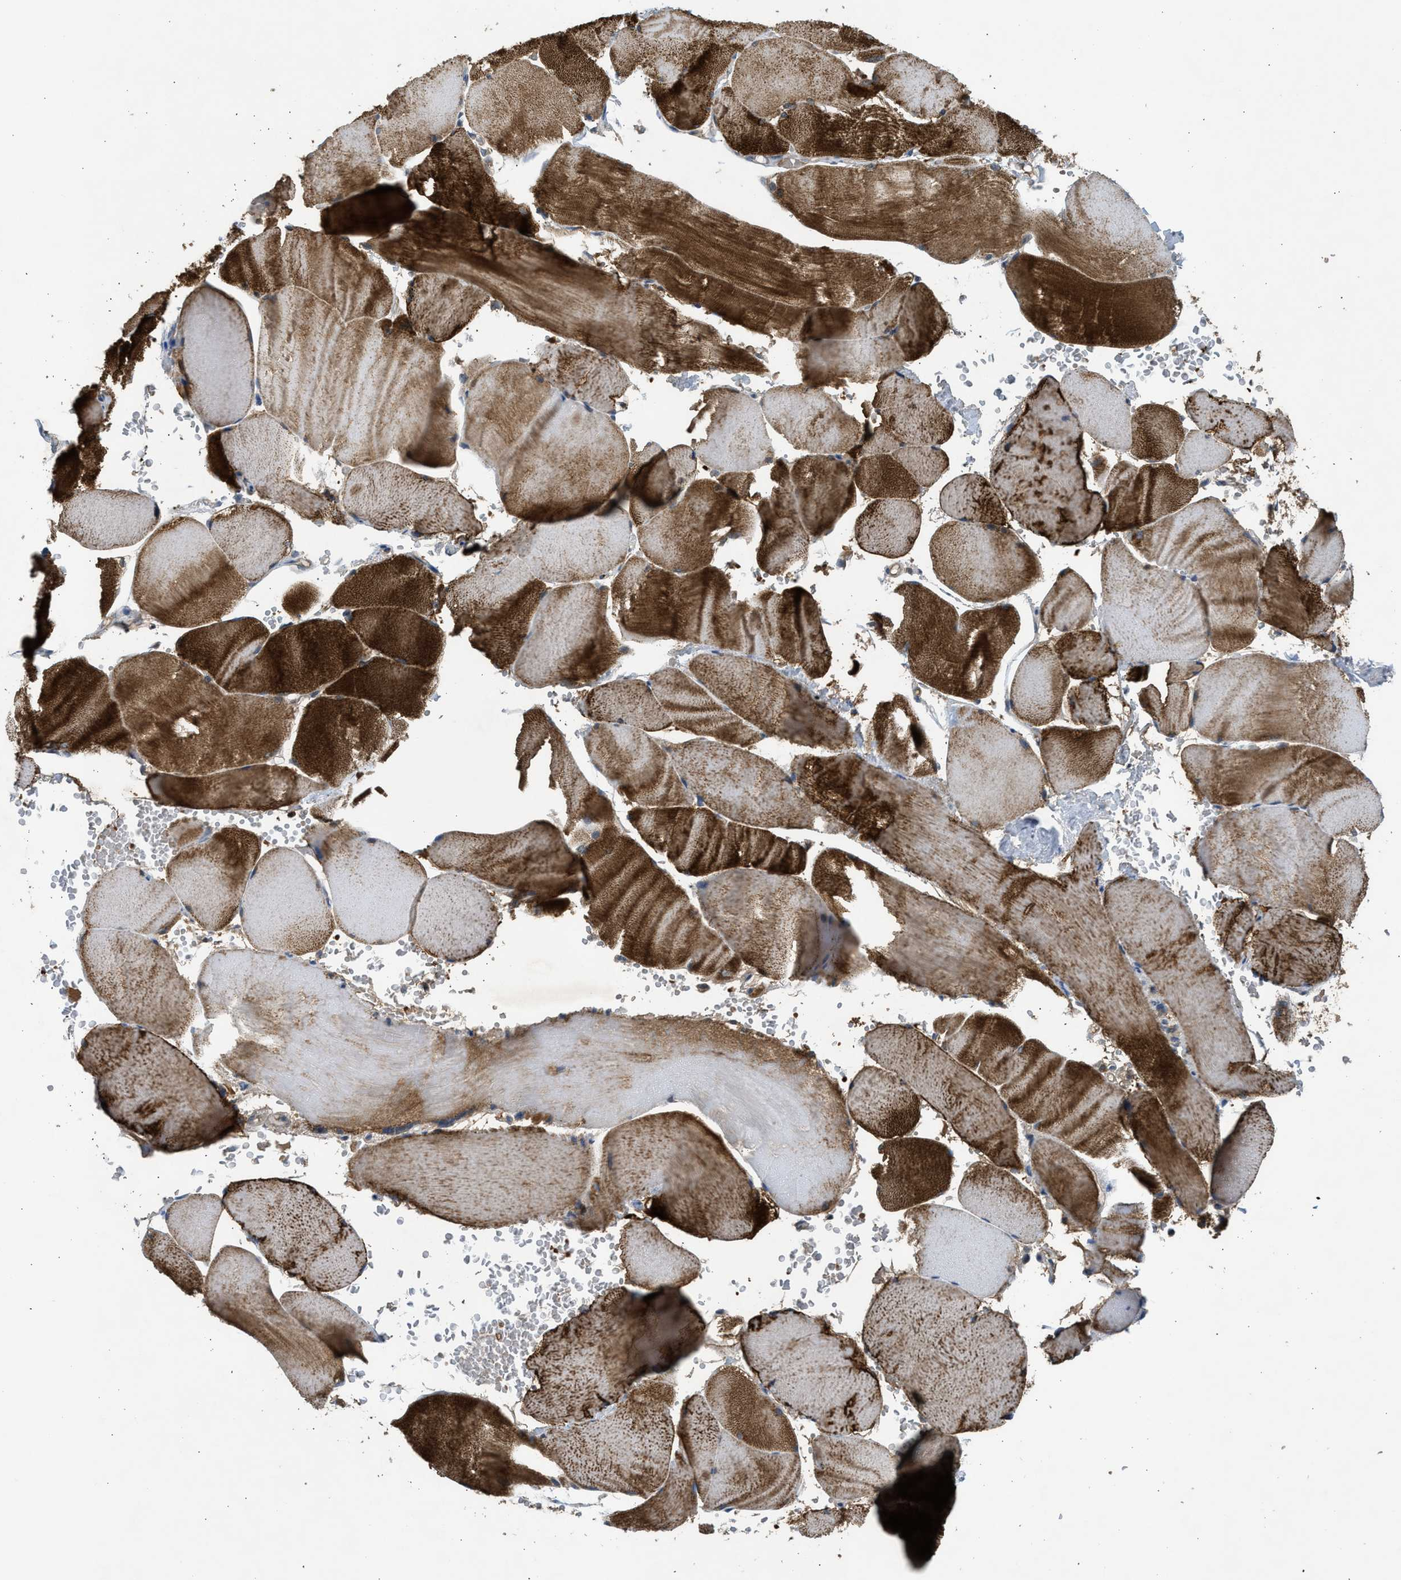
{"staining": {"intensity": "strong", "quantity": ">75%", "location": "cytoplasmic/membranous"}, "tissue": "skeletal muscle", "cell_type": "Myocytes", "image_type": "normal", "snomed": [{"axis": "morphology", "description": "Normal tissue, NOS"}, {"axis": "topography", "description": "Skin"}, {"axis": "topography", "description": "Skeletal muscle"}], "caption": "Skeletal muscle stained for a protein demonstrates strong cytoplasmic/membranous positivity in myocytes. The staining was performed using DAB to visualize the protein expression in brown, while the nuclei were stained in blue with hematoxylin (Magnification: 20x).", "gene": "MAPK7", "patient": {"sex": "male", "age": 83}}